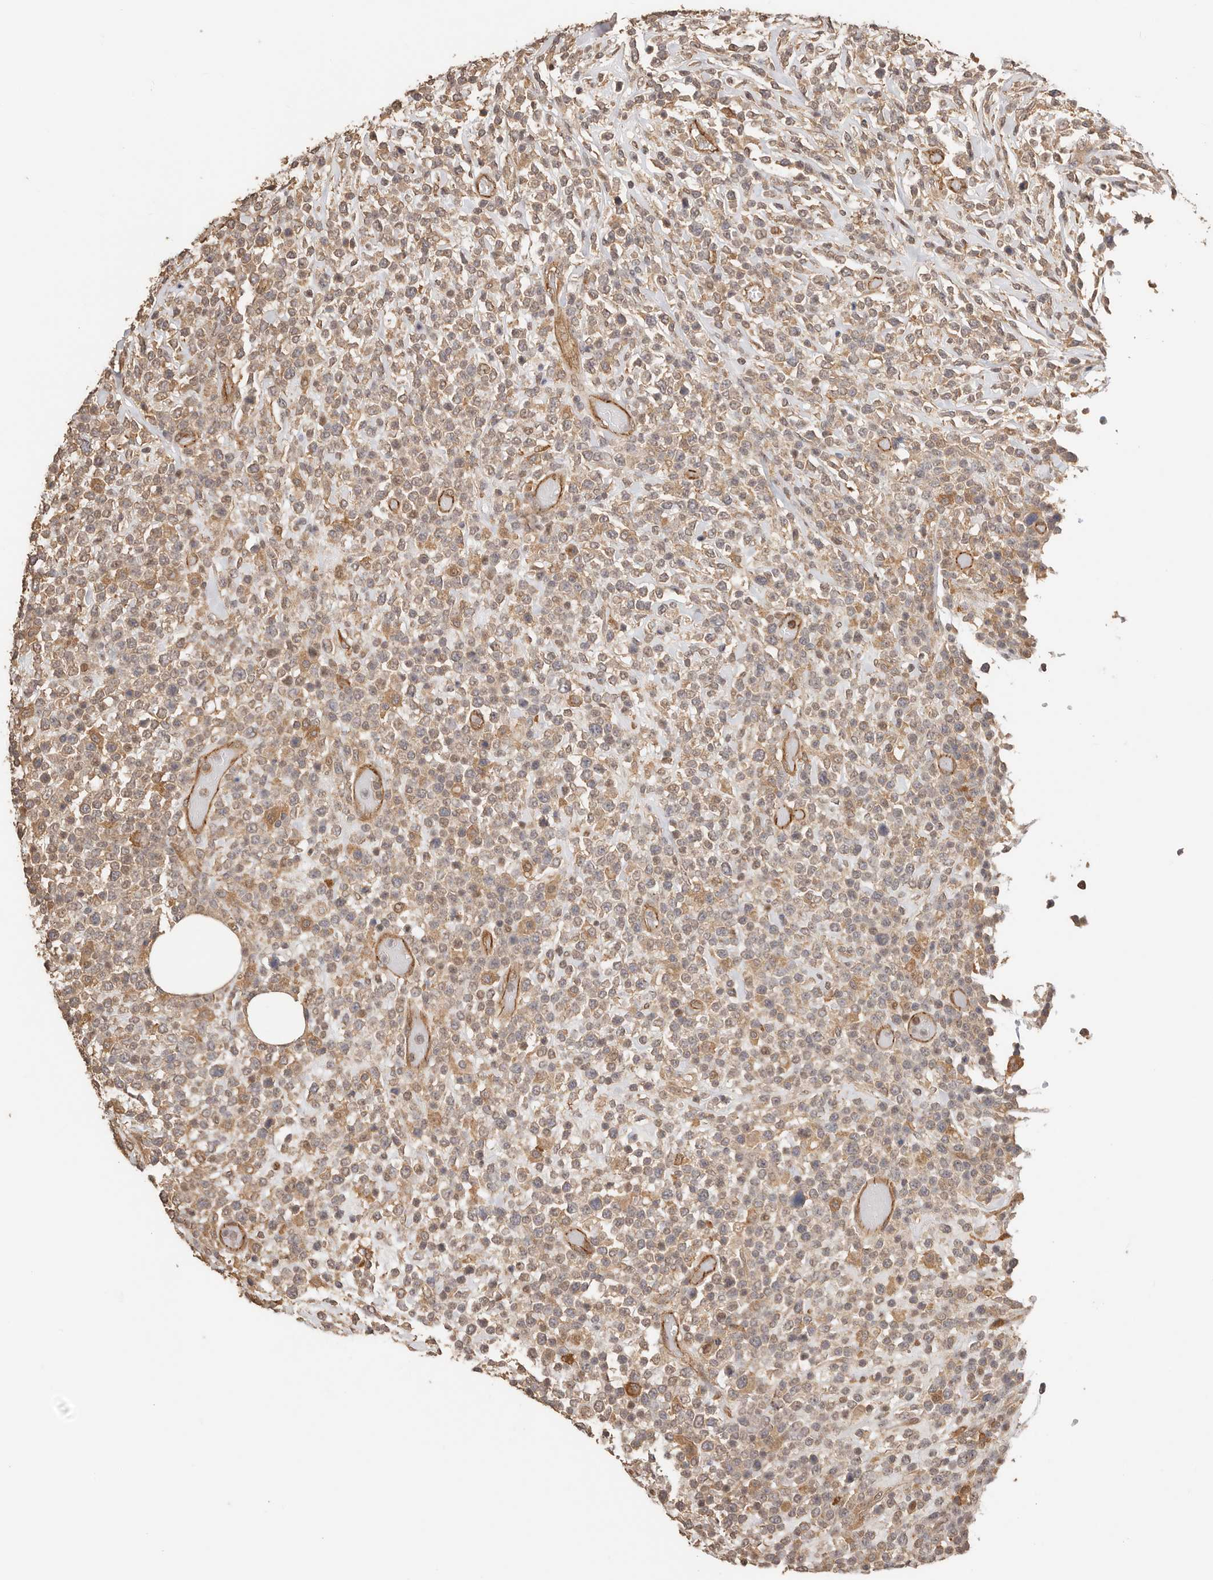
{"staining": {"intensity": "moderate", "quantity": "<25%", "location": "cytoplasmic/membranous"}, "tissue": "lymphoma", "cell_type": "Tumor cells", "image_type": "cancer", "snomed": [{"axis": "morphology", "description": "Malignant lymphoma, non-Hodgkin's type, High grade"}, {"axis": "topography", "description": "Colon"}], "caption": "A brown stain shows moderate cytoplasmic/membranous positivity of a protein in malignant lymphoma, non-Hodgkin's type (high-grade) tumor cells.", "gene": "AFDN", "patient": {"sex": "female", "age": 53}}